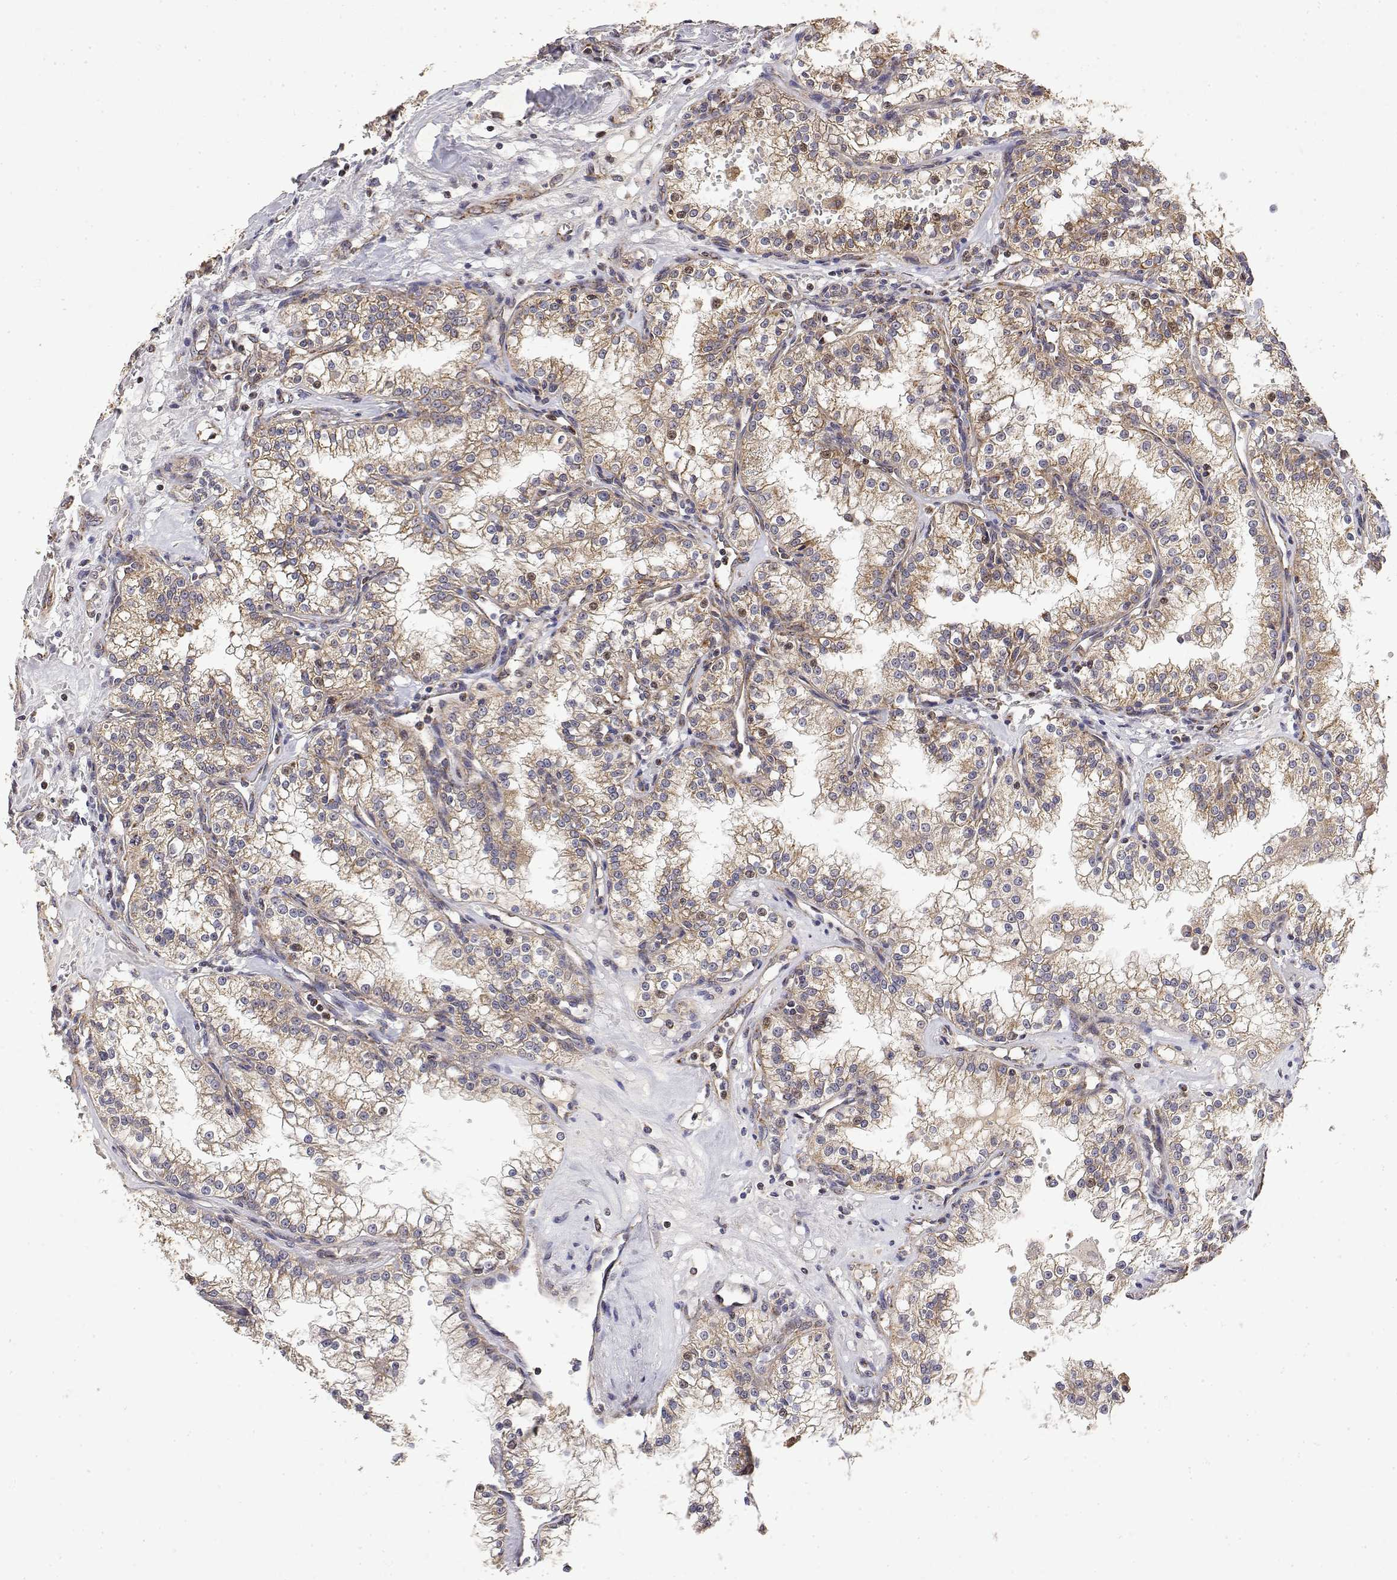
{"staining": {"intensity": "moderate", "quantity": ">75%", "location": "cytoplasmic/membranous"}, "tissue": "renal cancer", "cell_type": "Tumor cells", "image_type": "cancer", "snomed": [{"axis": "morphology", "description": "Adenocarcinoma, NOS"}, {"axis": "topography", "description": "Kidney"}], "caption": "Brown immunohistochemical staining in human renal cancer exhibits moderate cytoplasmic/membranous positivity in approximately >75% of tumor cells.", "gene": "GADD45GIP1", "patient": {"sex": "male", "age": 36}}